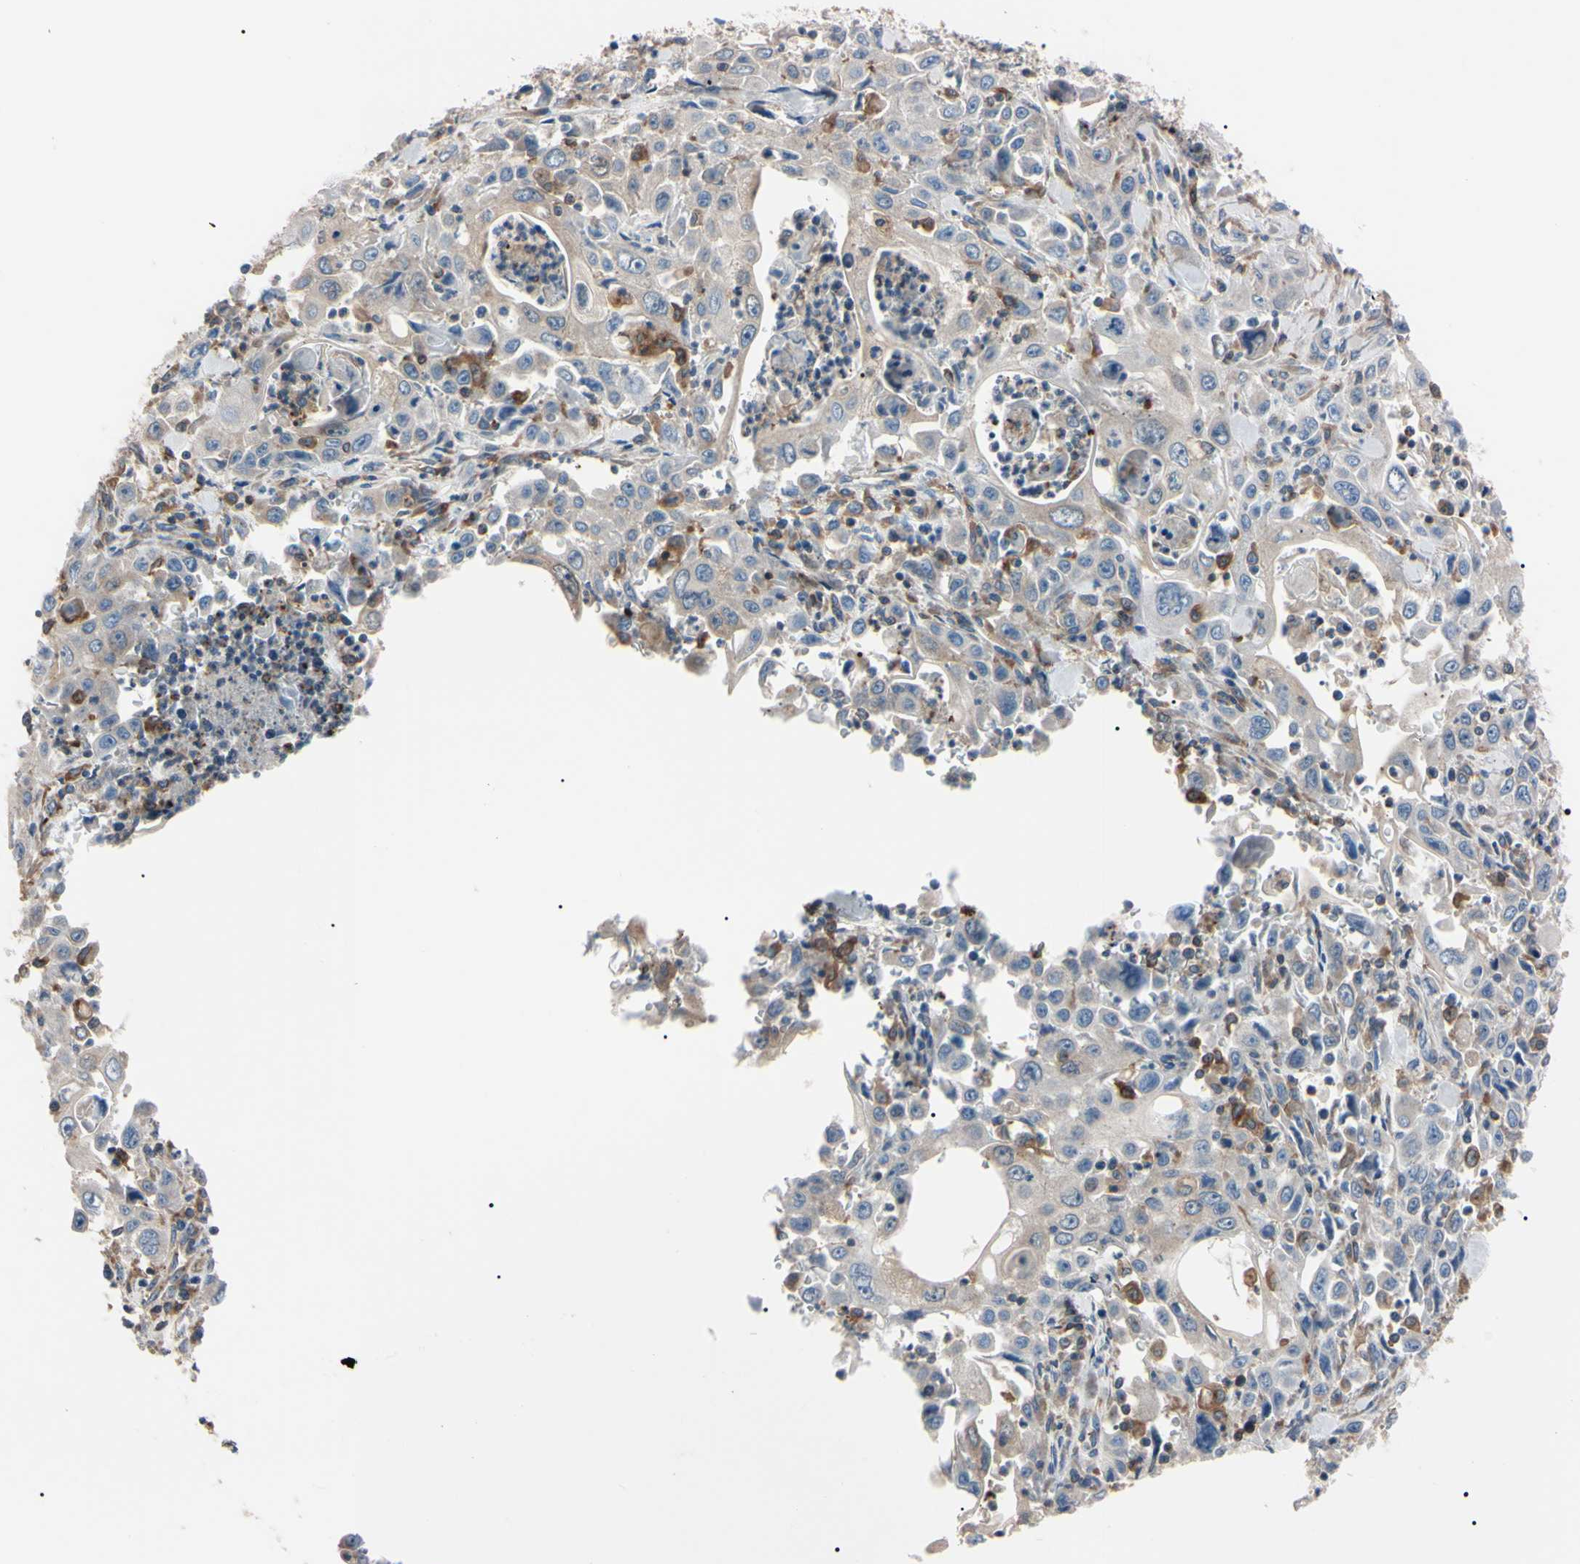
{"staining": {"intensity": "weak", "quantity": ">75%", "location": "cytoplasmic/membranous"}, "tissue": "pancreatic cancer", "cell_type": "Tumor cells", "image_type": "cancer", "snomed": [{"axis": "morphology", "description": "Adenocarcinoma, NOS"}, {"axis": "topography", "description": "Pancreas"}], "caption": "Immunohistochemistry histopathology image of neoplastic tissue: pancreatic adenocarcinoma stained using IHC shows low levels of weak protein expression localized specifically in the cytoplasmic/membranous of tumor cells, appearing as a cytoplasmic/membranous brown color.", "gene": "PRKACA", "patient": {"sex": "male", "age": 70}}